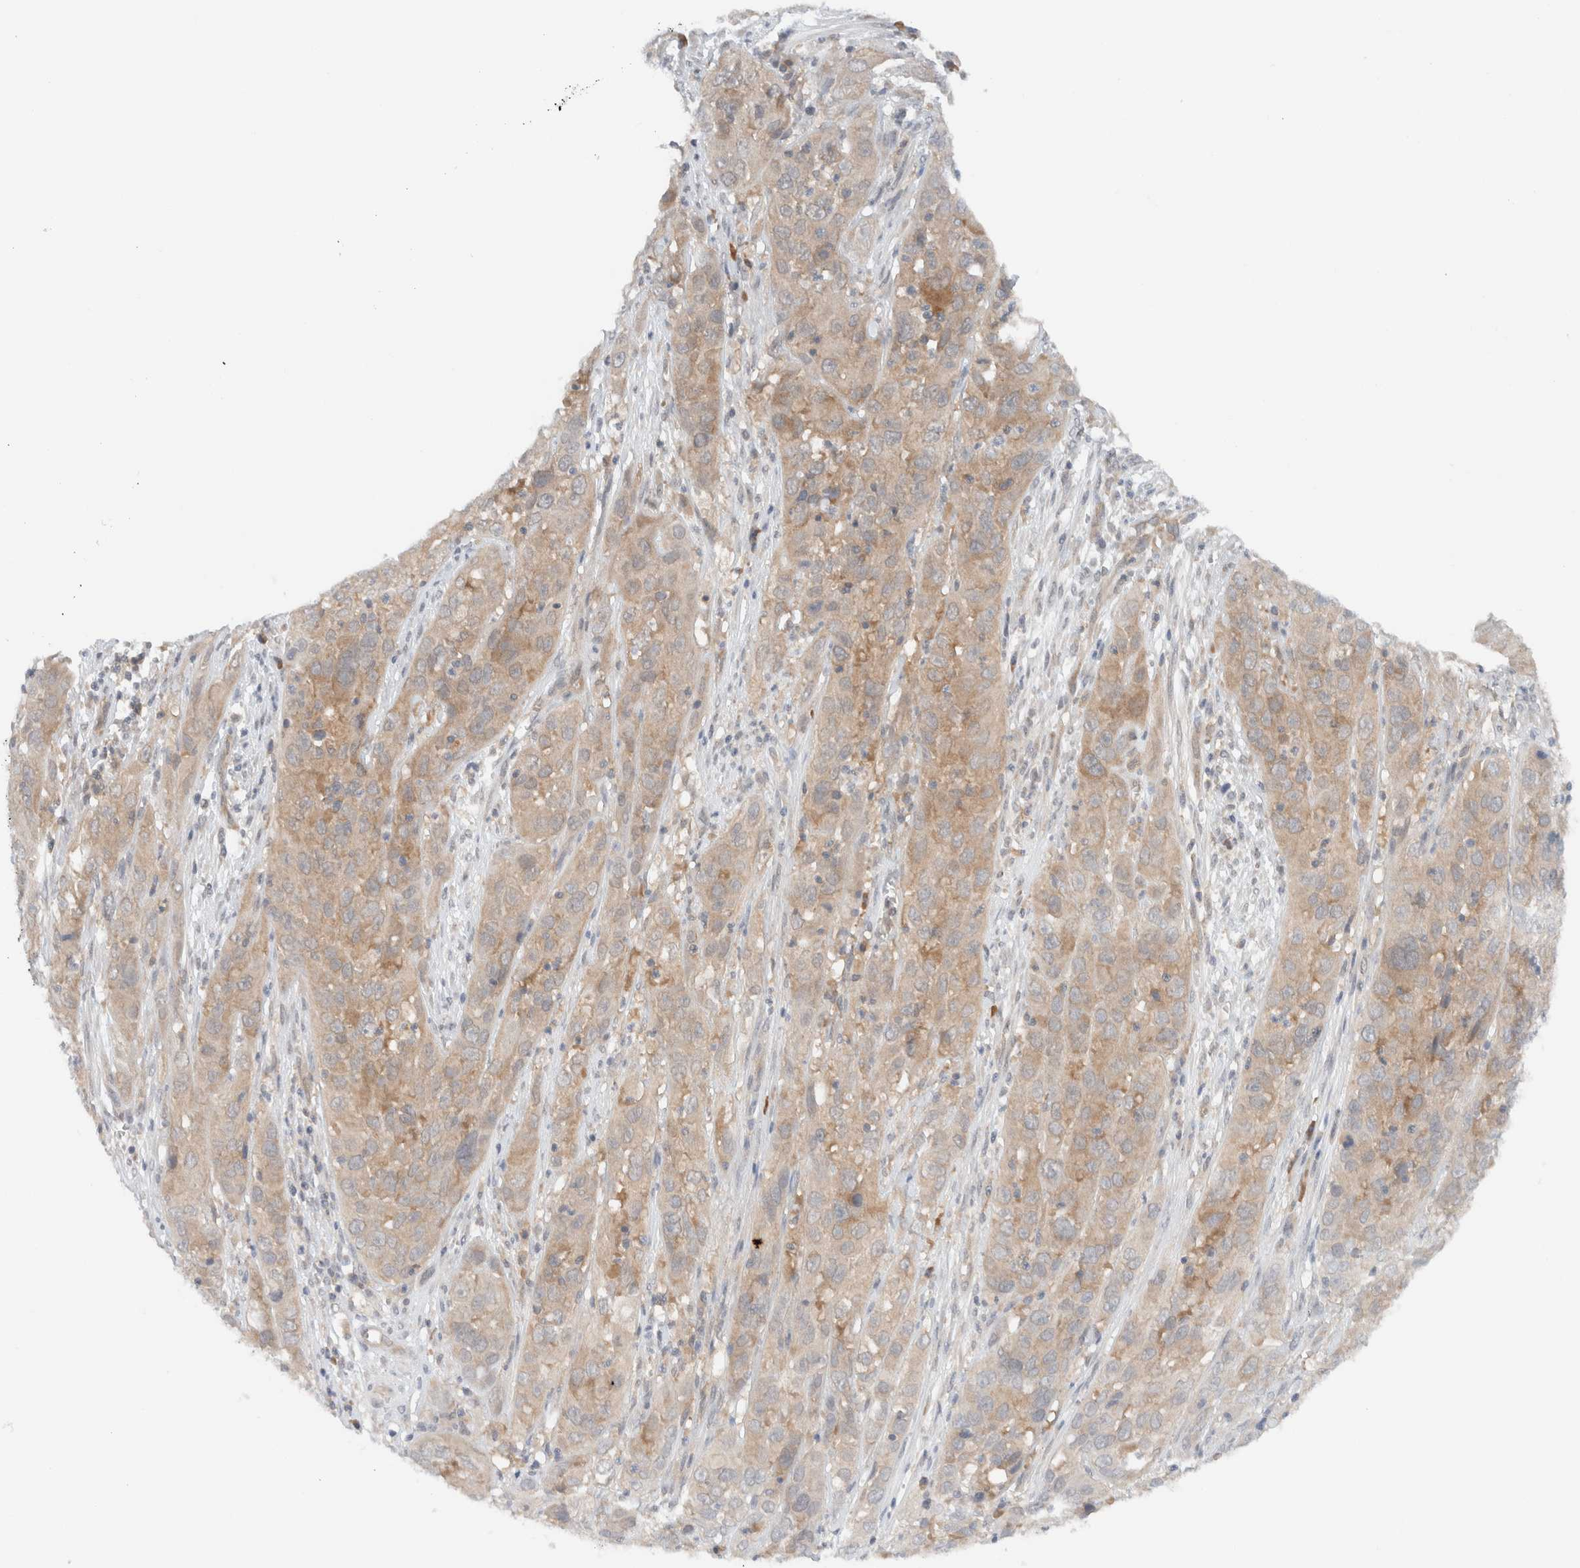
{"staining": {"intensity": "weak", "quantity": ">75%", "location": "cytoplasmic/membranous"}, "tissue": "cervical cancer", "cell_type": "Tumor cells", "image_type": "cancer", "snomed": [{"axis": "morphology", "description": "Squamous cell carcinoma, NOS"}, {"axis": "topography", "description": "Cervix"}], "caption": "Immunohistochemistry of cervical cancer reveals low levels of weak cytoplasmic/membranous positivity in about >75% of tumor cells.", "gene": "ARFGEF2", "patient": {"sex": "female", "age": 32}}